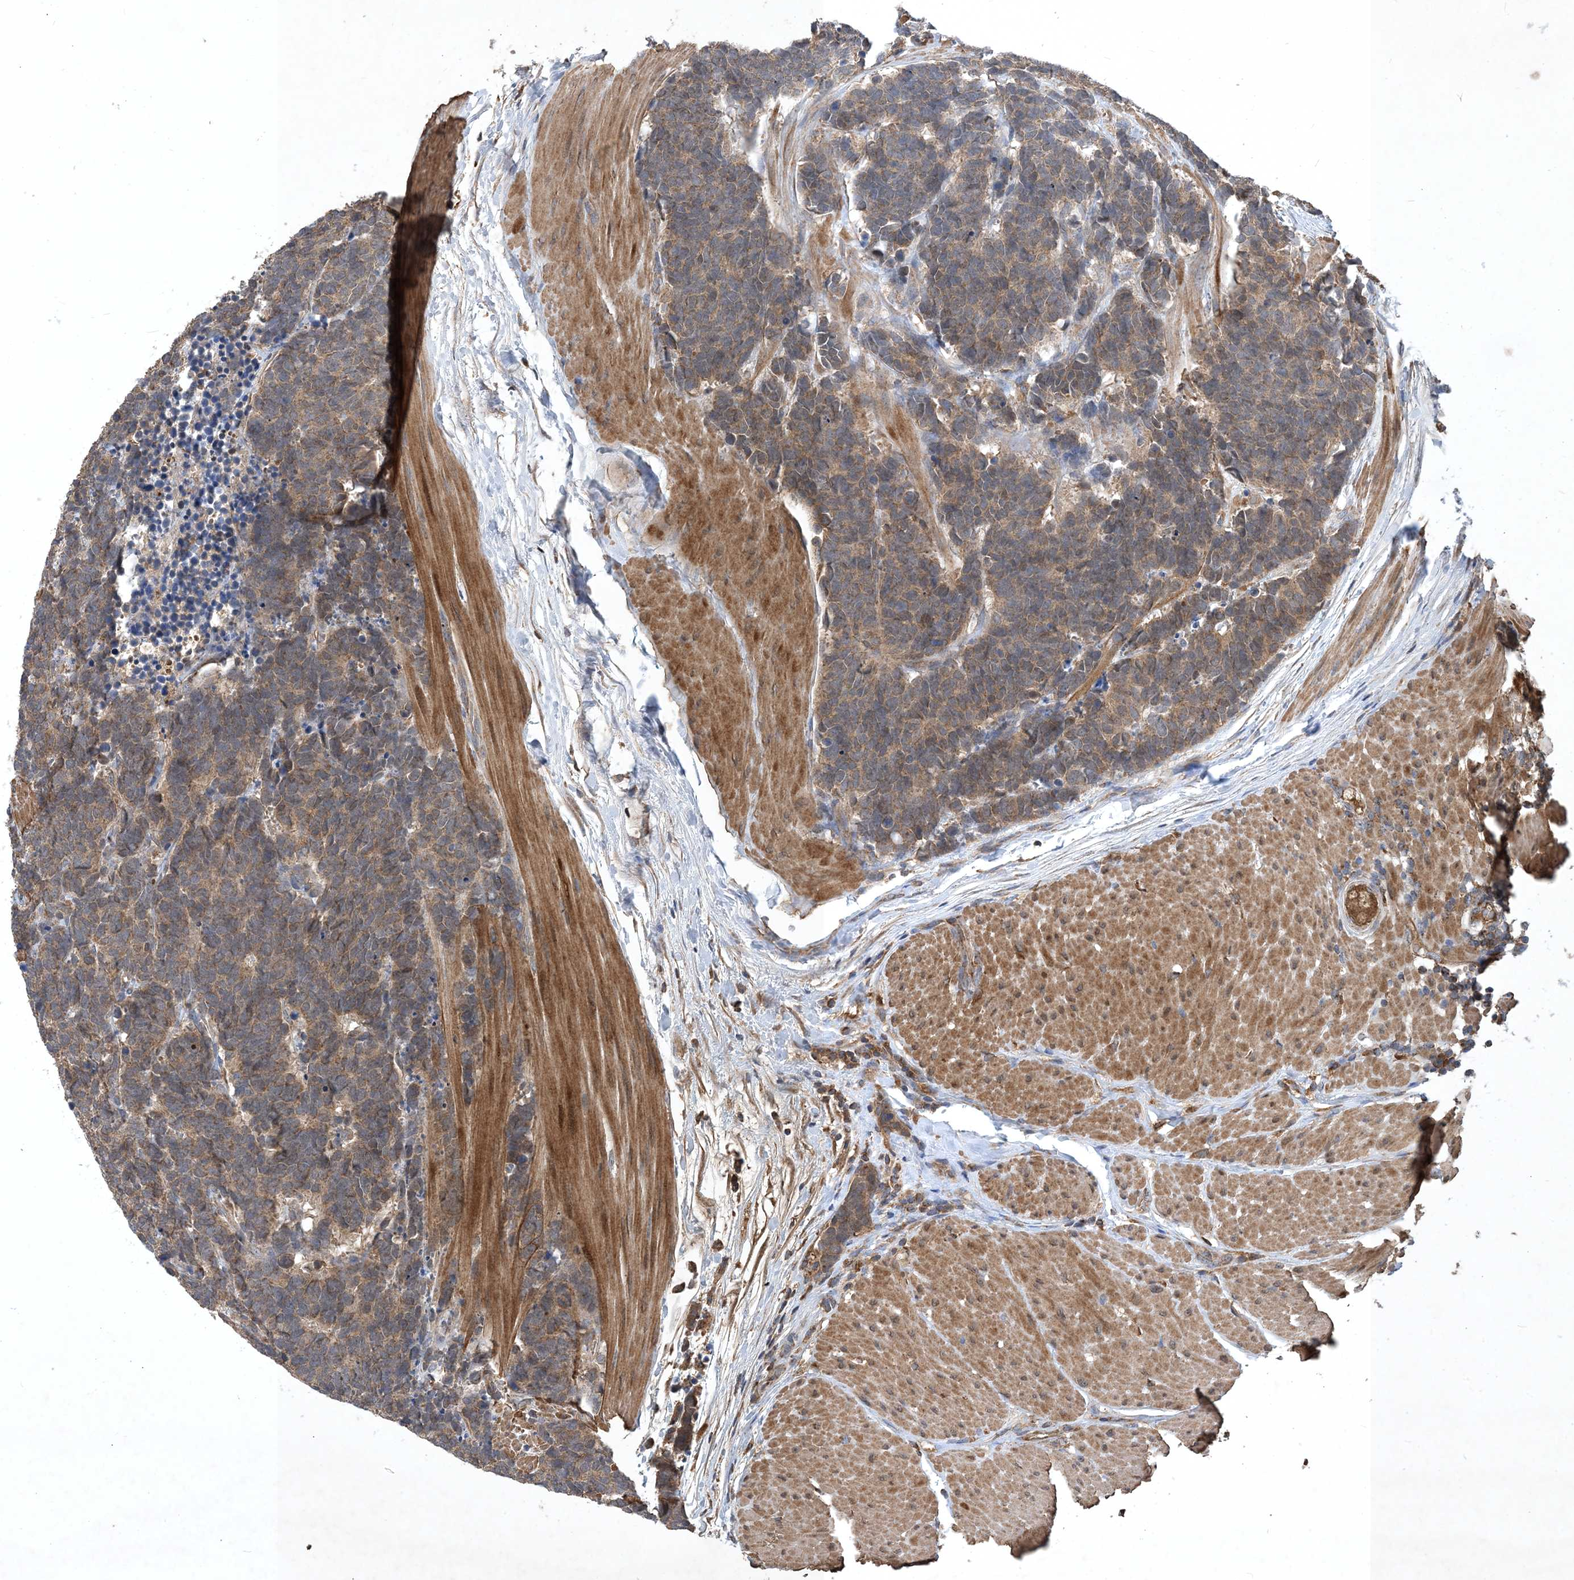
{"staining": {"intensity": "weak", "quantity": ">75%", "location": "cytoplasmic/membranous"}, "tissue": "carcinoid", "cell_type": "Tumor cells", "image_type": "cancer", "snomed": [{"axis": "morphology", "description": "Carcinoma, NOS"}, {"axis": "morphology", "description": "Carcinoid, malignant, NOS"}, {"axis": "topography", "description": "Urinary bladder"}], "caption": "Tumor cells demonstrate low levels of weak cytoplasmic/membranous positivity in approximately >75% of cells in human carcinoid. Immunohistochemistry (ihc) stains the protein of interest in brown and the nuclei are stained blue.", "gene": "STK19", "patient": {"sex": "male", "age": 57}}